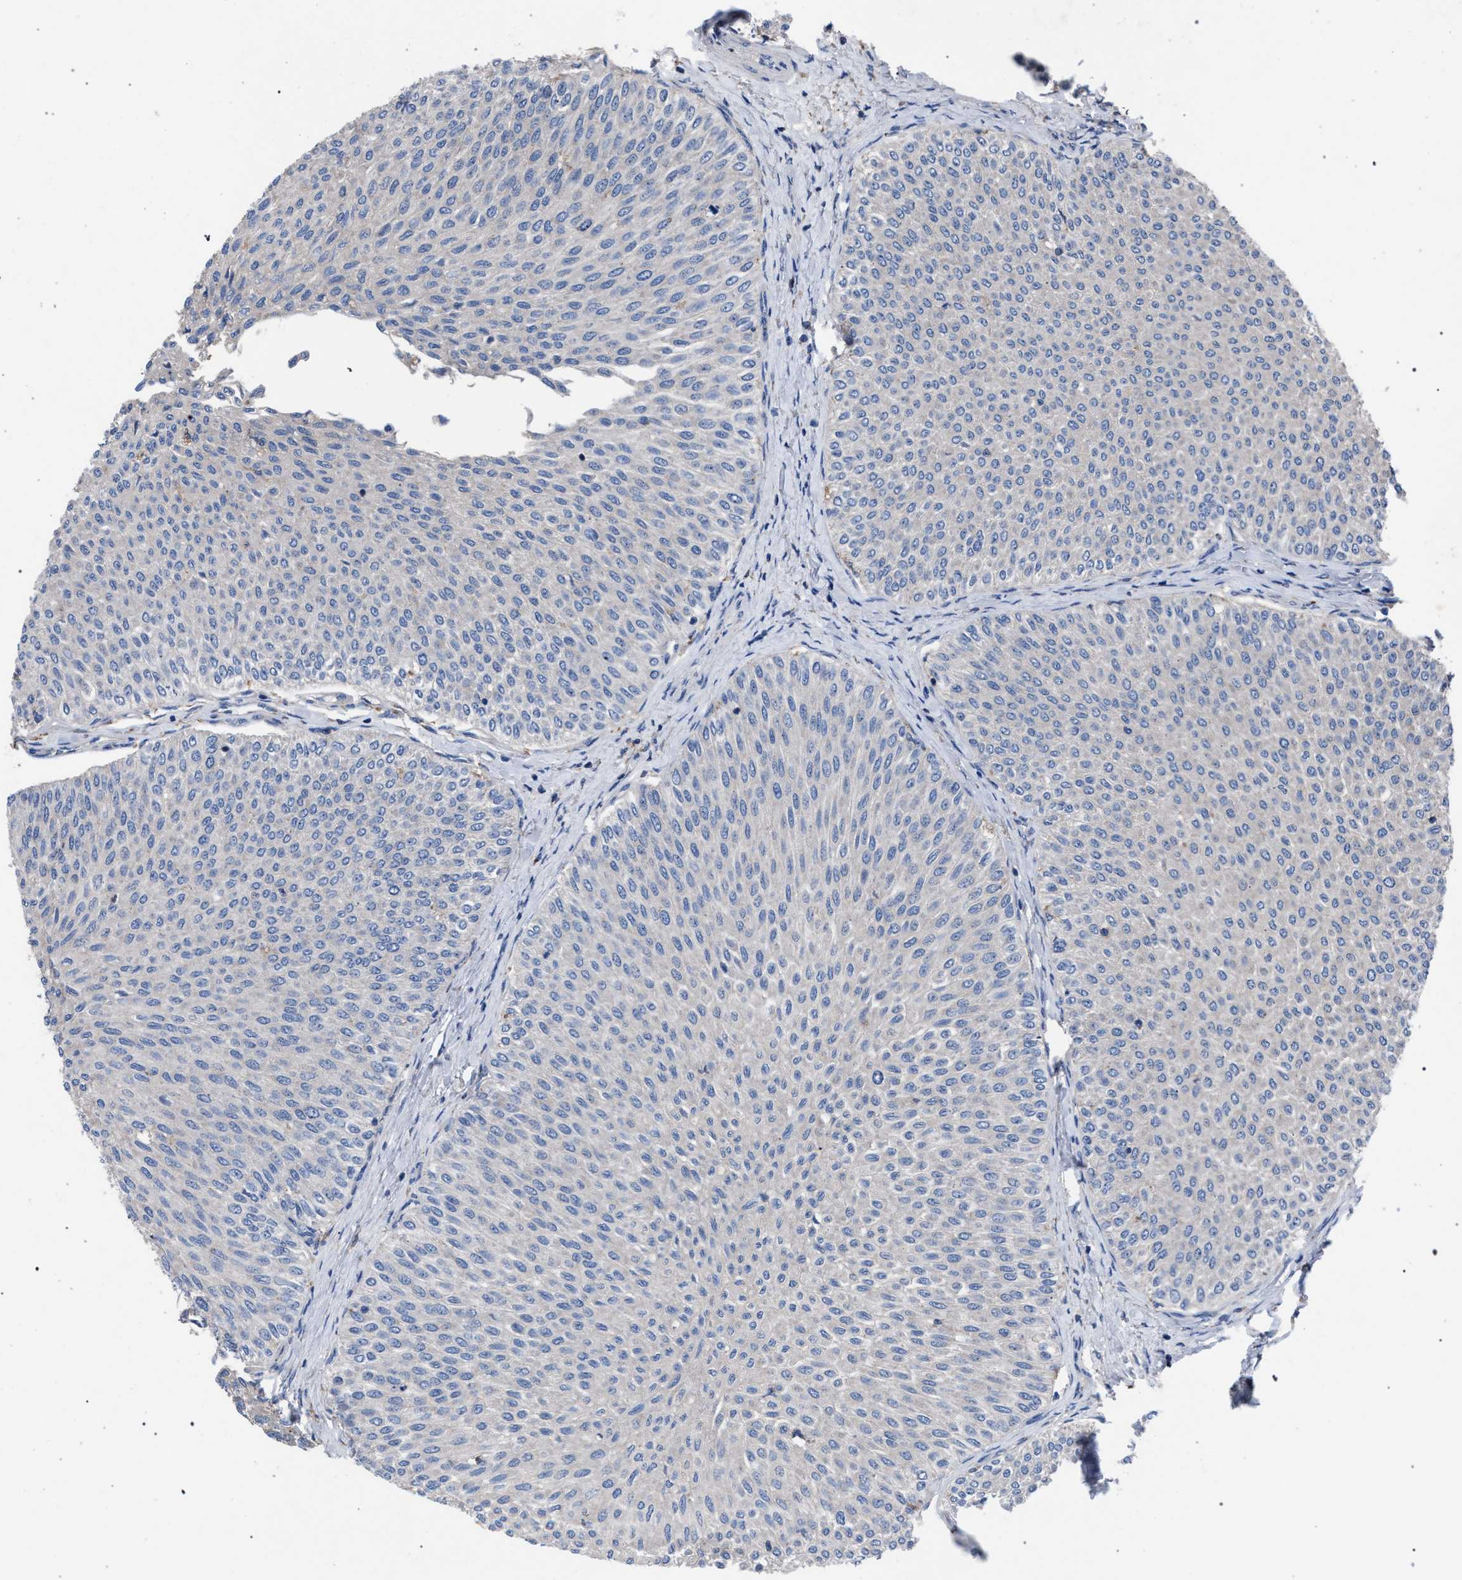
{"staining": {"intensity": "negative", "quantity": "none", "location": "none"}, "tissue": "urothelial cancer", "cell_type": "Tumor cells", "image_type": "cancer", "snomed": [{"axis": "morphology", "description": "Urothelial carcinoma, Low grade"}, {"axis": "topography", "description": "Urinary bladder"}], "caption": "Urothelial carcinoma (low-grade) was stained to show a protein in brown. There is no significant staining in tumor cells.", "gene": "ATP6V0A1", "patient": {"sex": "male", "age": 78}}